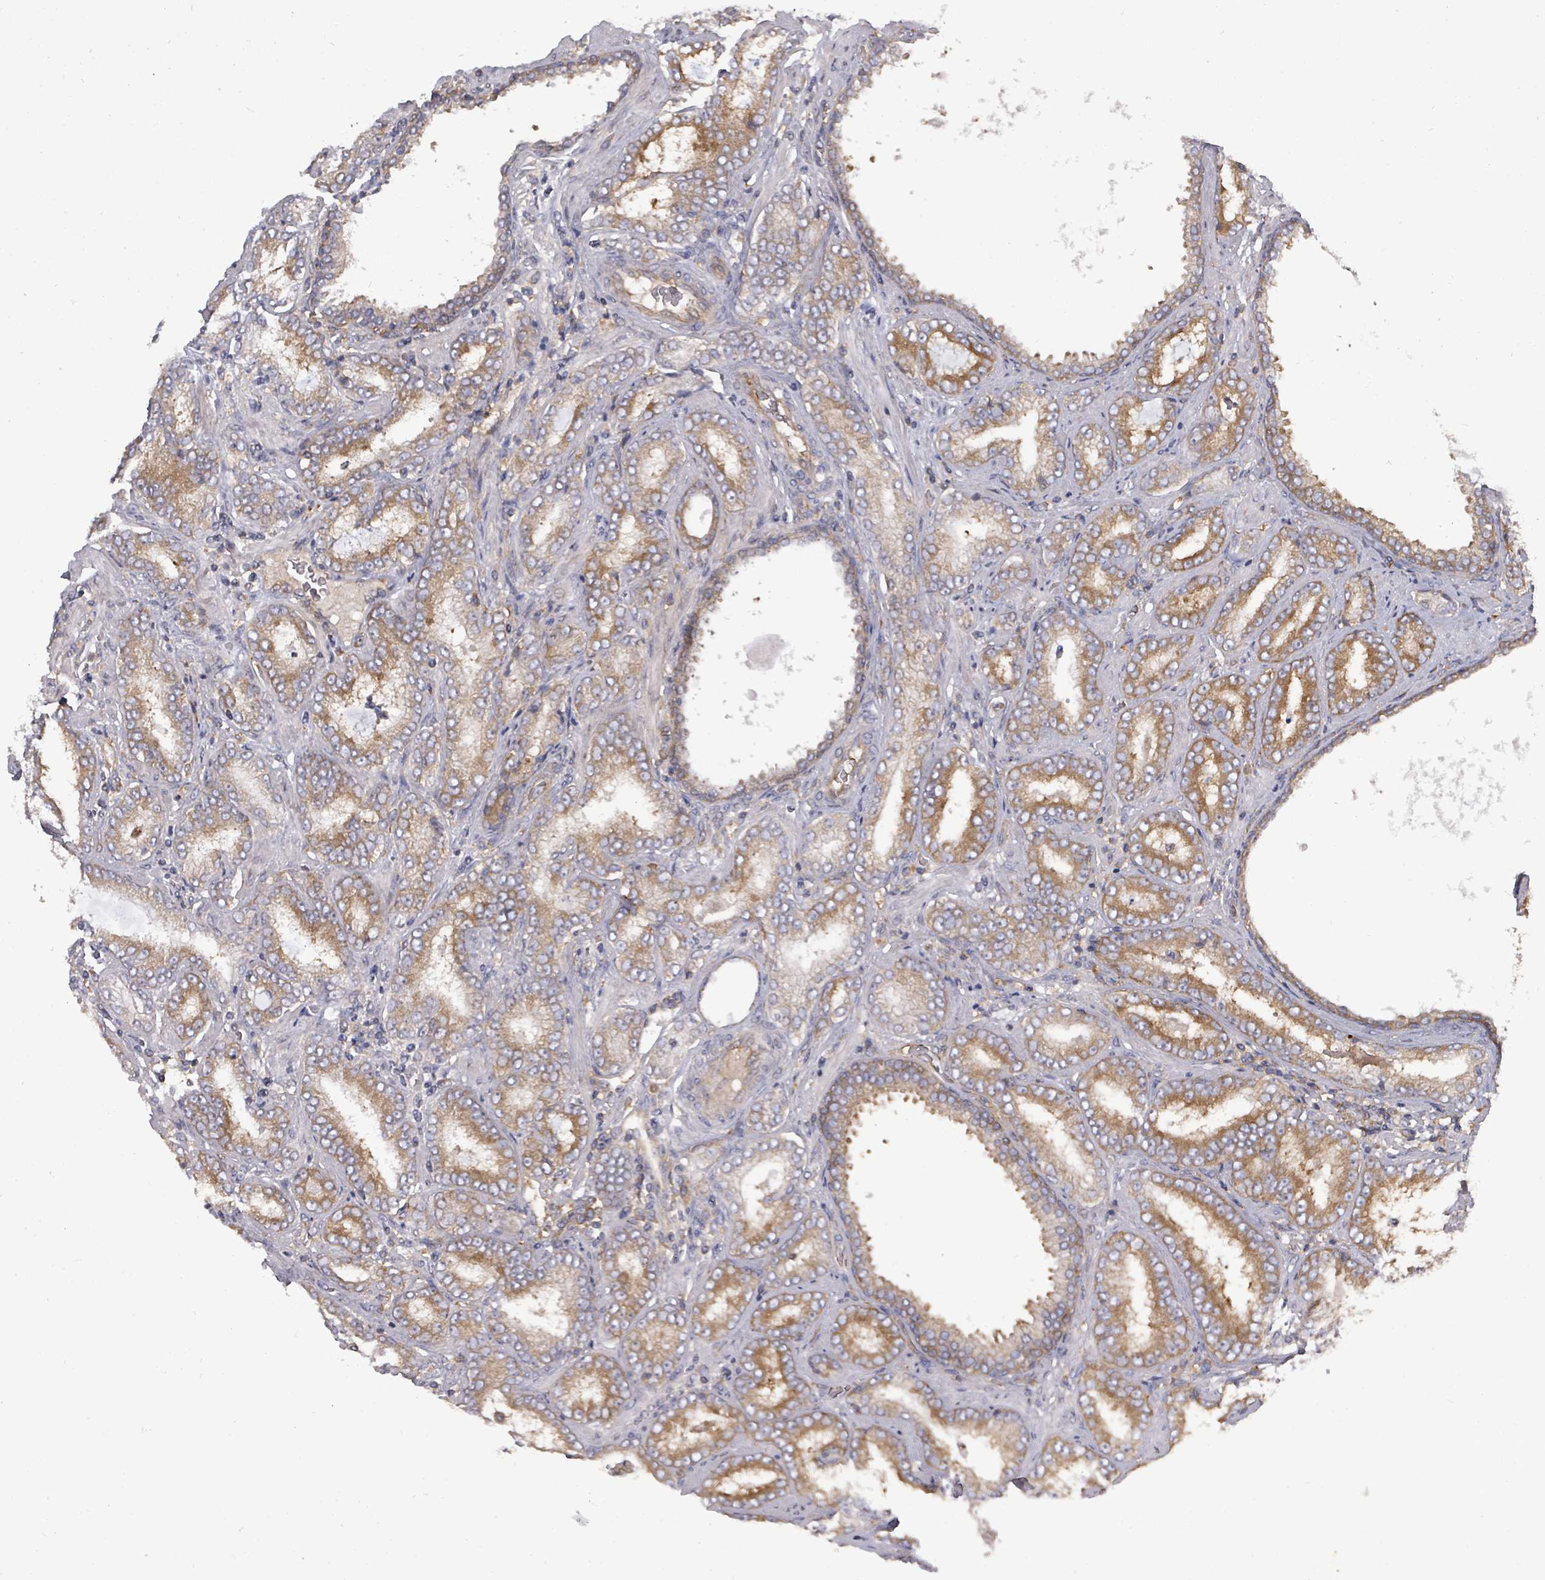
{"staining": {"intensity": "moderate", "quantity": ">75%", "location": "cytoplasmic/membranous"}, "tissue": "prostate cancer", "cell_type": "Tumor cells", "image_type": "cancer", "snomed": [{"axis": "morphology", "description": "Adenocarcinoma, High grade"}, {"axis": "topography", "description": "Prostate"}], "caption": "High-grade adenocarcinoma (prostate) was stained to show a protein in brown. There is medium levels of moderate cytoplasmic/membranous expression in approximately >75% of tumor cells.", "gene": "EIF3C", "patient": {"sex": "male", "age": 72}}